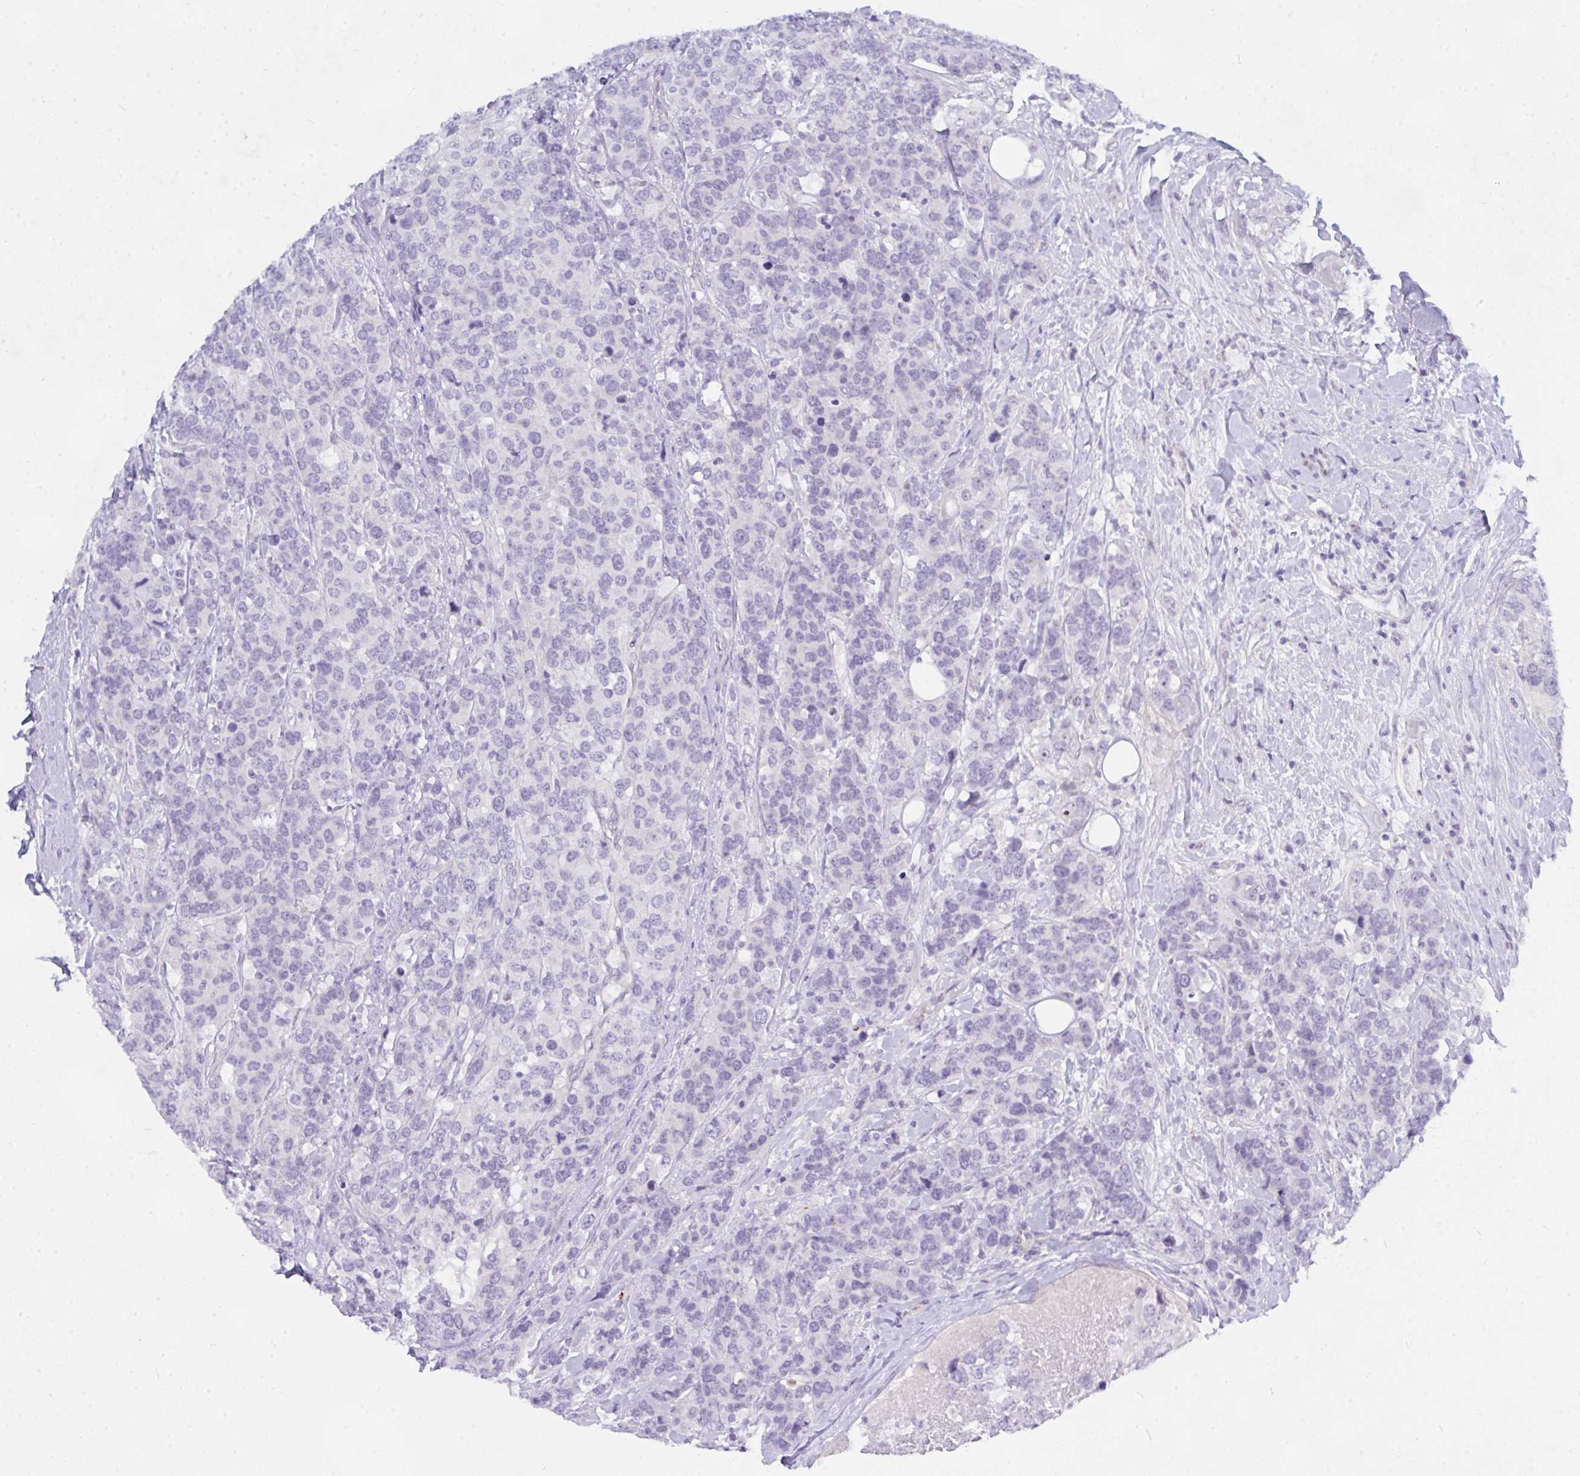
{"staining": {"intensity": "negative", "quantity": "none", "location": "none"}, "tissue": "breast cancer", "cell_type": "Tumor cells", "image_type": "cancer", "snomed": [{"axis": "morphology", "description": "Lobular carcinoma"}, {"axis": "topography", "description": "Breast"}], "caption": "This micrograph is of breast cancer stained with immunohistochemistry (IHC) to label a protein in brown with the nuclei are counter-stained blue. There is no staining in tumor cells.", "gene": "NFXL1", "patient": {"sex": "female", "age": 59}}